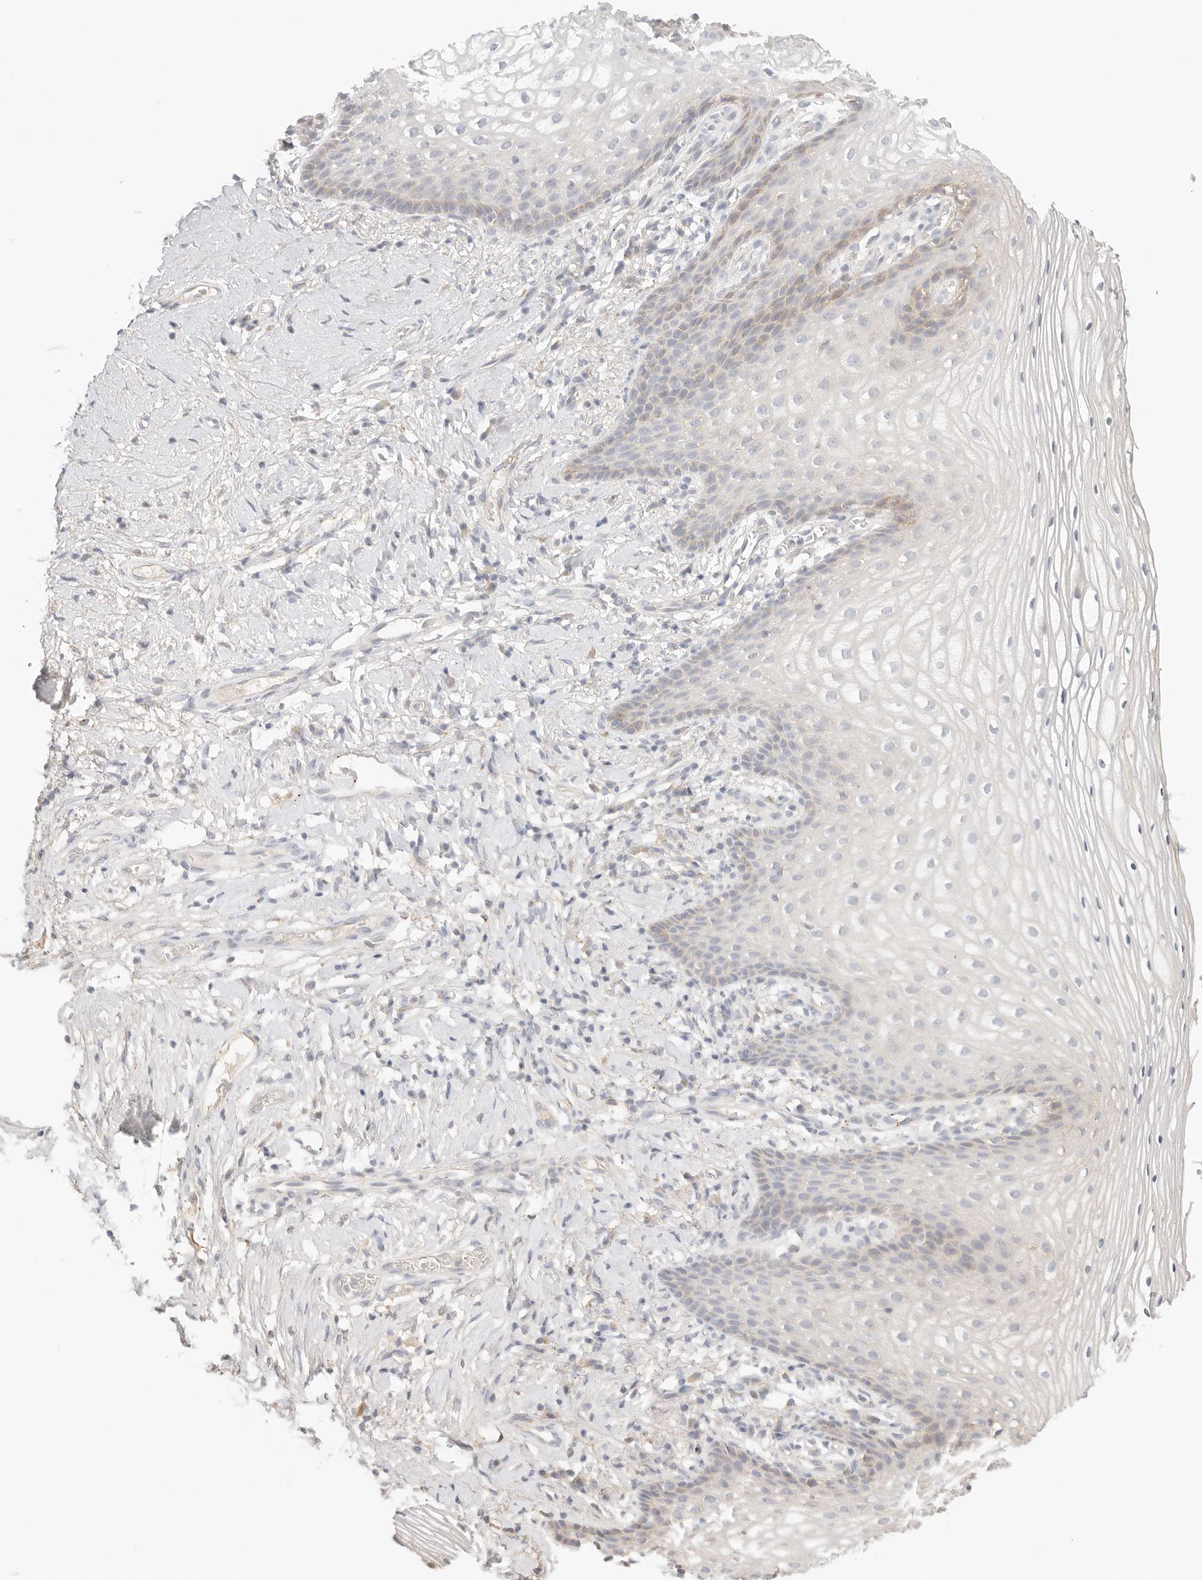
{"staining": {"intensity": "negative", "quantity": "none", "location": "none"}, "tissue": "vagina", "cell_type": "Squamous epithelial cells", "image_type": "normal", "snomed": [{"axis": "morphology", "description": "Normal tissue, NOS"}, {"axis": "topography", "description": "Vagina"}], "caption": "Micrograph shows no significant protein staining in squamous epithelial cells of normal vagina.", "gene": "CEP120", "patient": {"sex": "female", "age": 60}}